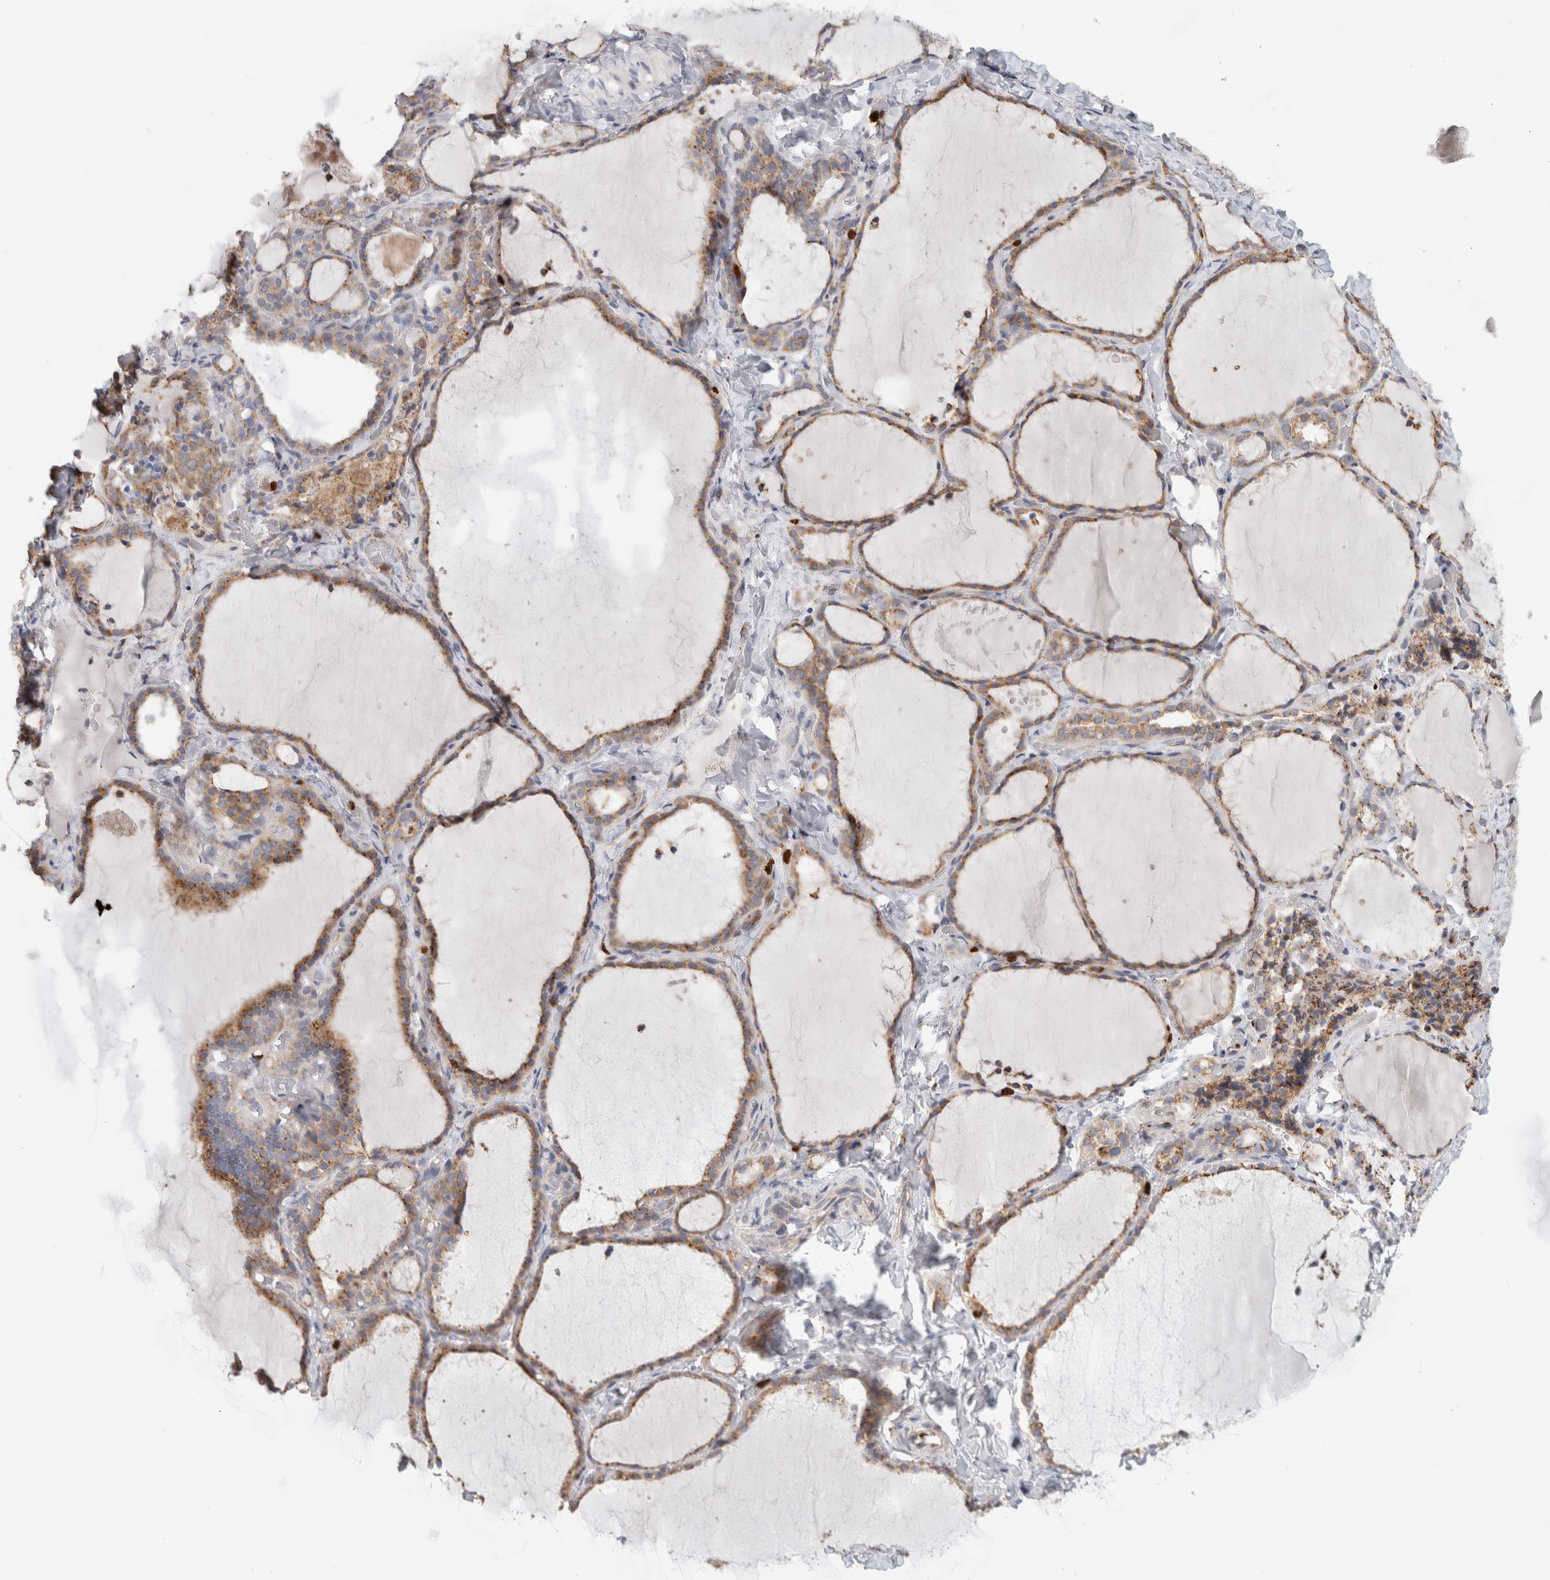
{"staining": {"intensity": "weak", "quantity": ">75%", "location": "cytoplasmic/membranous"}, "tissue": "thyroid gland", "cell_type": "Glandular cells", "image_type": "normal", "snomed": [{"axis": "morphology", "description": "Normal tissue, NOS"}, {"axis": "topography", "description": "Thyroid gland"}], "caption": "Protein staining by immunohistochemistry exhibits weak cytoplasmic/membranous positivity in about >75% of glandular cells in benign thyroid gland.", "gene": "P4HA1", "patient": {"sex": "female", "age": 22}}